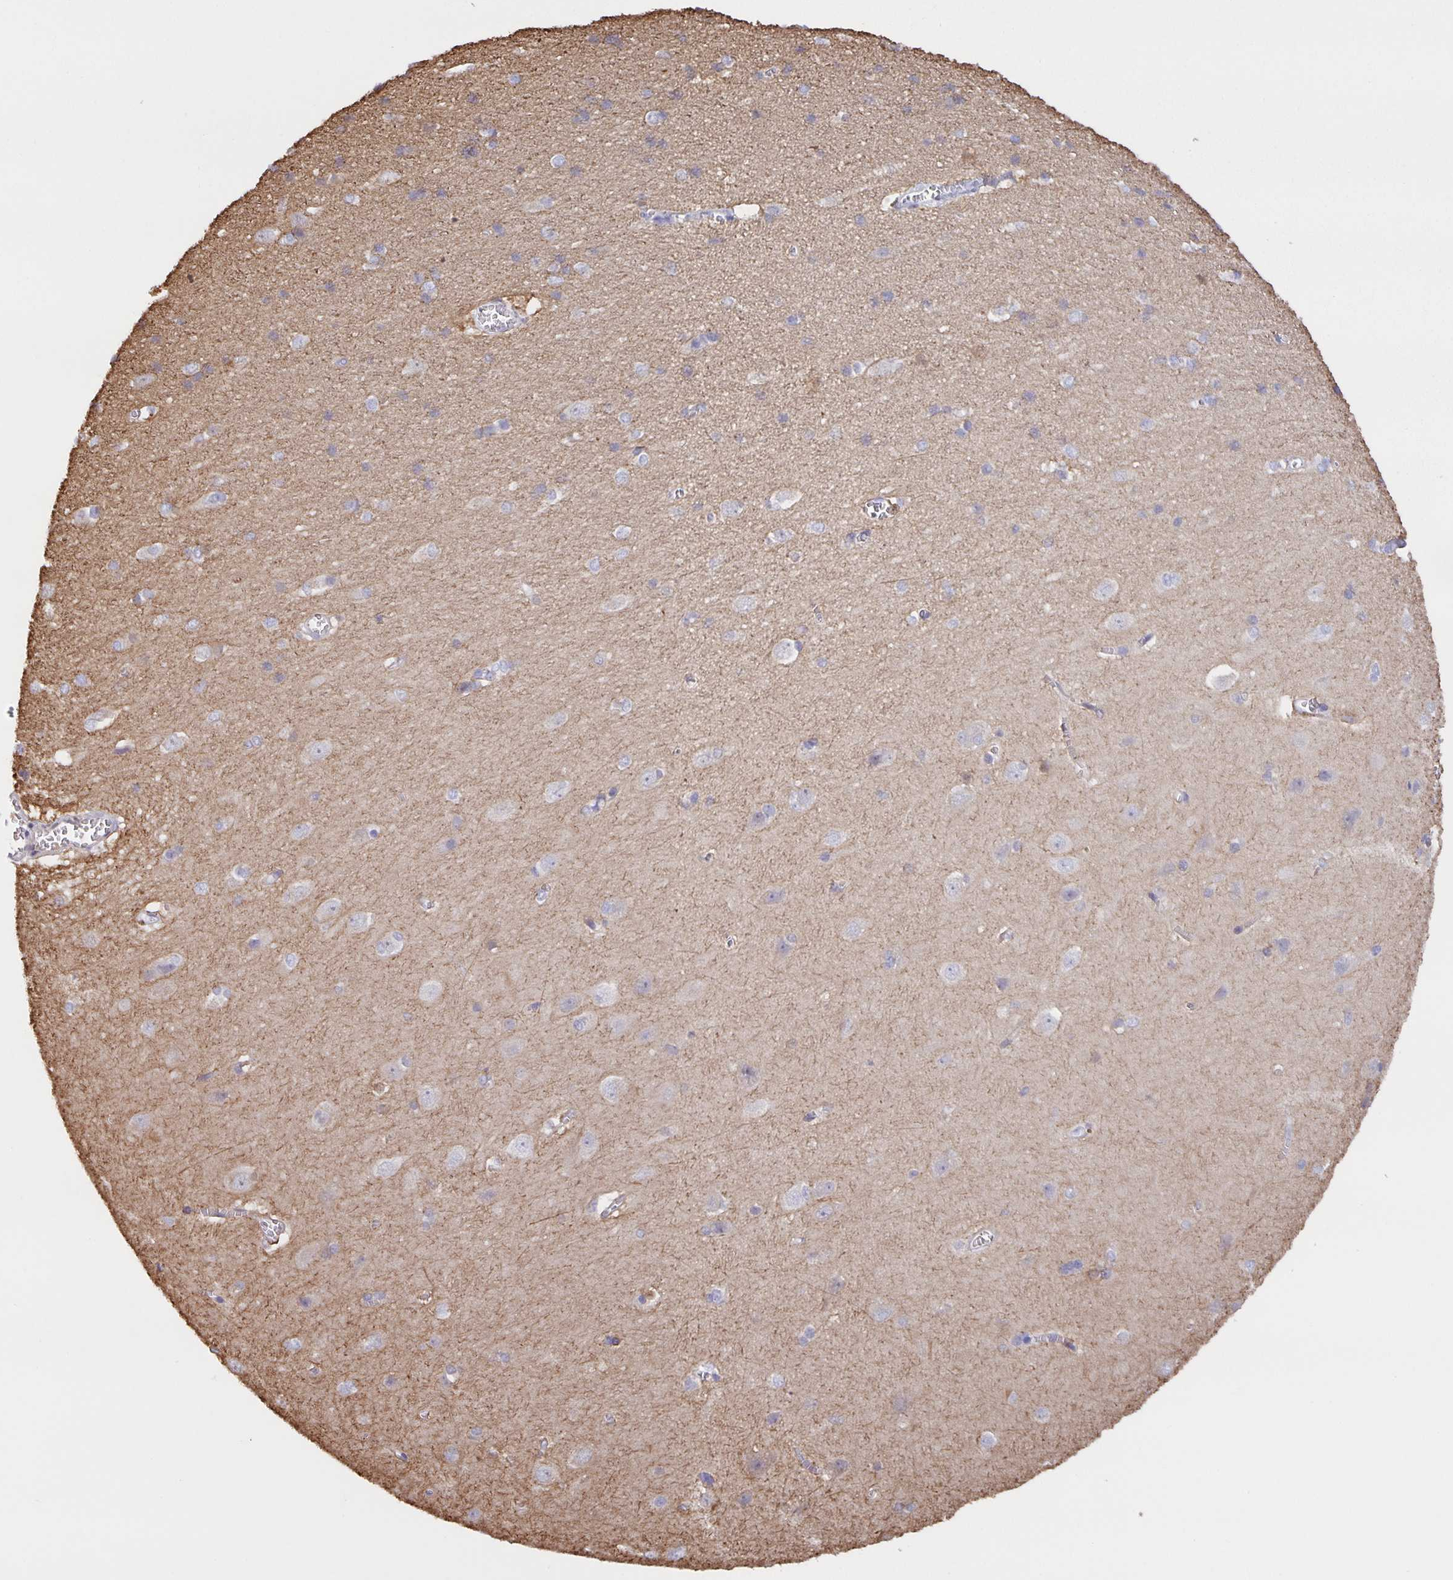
{"staining": {"intensity": "negative", "quantity": "none", "location": "none"}, "tissue": "cerebral cortex", "cell_type": "Endothelial cells", "image_type": "normal", "snomed": [{"axis": "morphology", "description": "Normal tissue, NOS"}, {"axis": "topography", "description": "Cerebral cortex"}], "caption": "Immunohistochemistry (IHC) image of normal cerebral cortex stained for a protein (brown), which shows no expression in endothelial cells.", "gene": "MARCHF6", "patient": {"sex": "male", "age": 37}}